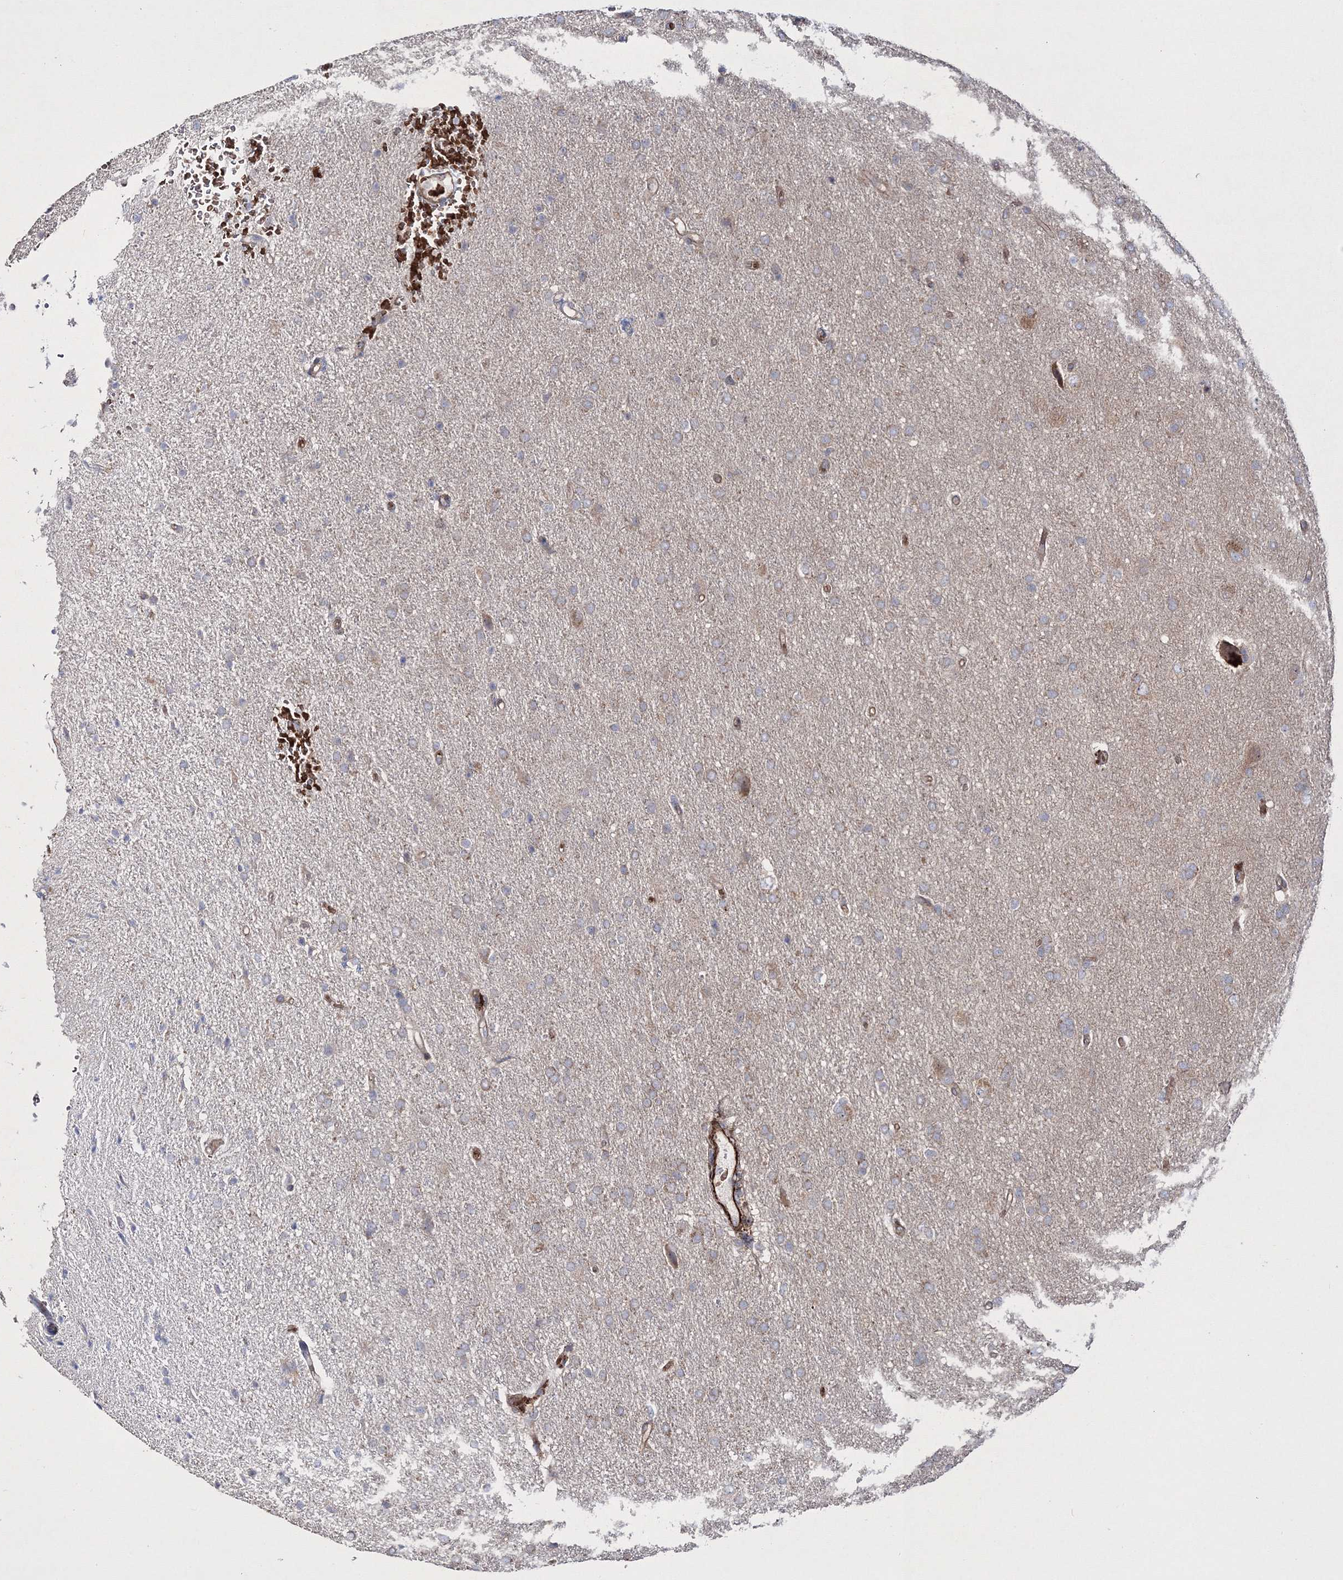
{"staining": {"intensity": "negative", "quantity": "none", "location": "none"}, "tissue": "glioma", "cell_type": "Tumor cells", "image_type": "cancer", "snomed": [{"axis": "morphology", "description": "Glioma, malignant, High grade"}, {"axis": "topography", "description": "Brain"}], "caption": "High-grade glioma (malignant) was stained to show a protein in brown. There is no significant positivity in tumor cells.", "gene": "ZSWIM6", "patient": {"sex": "male", "age": 72}}